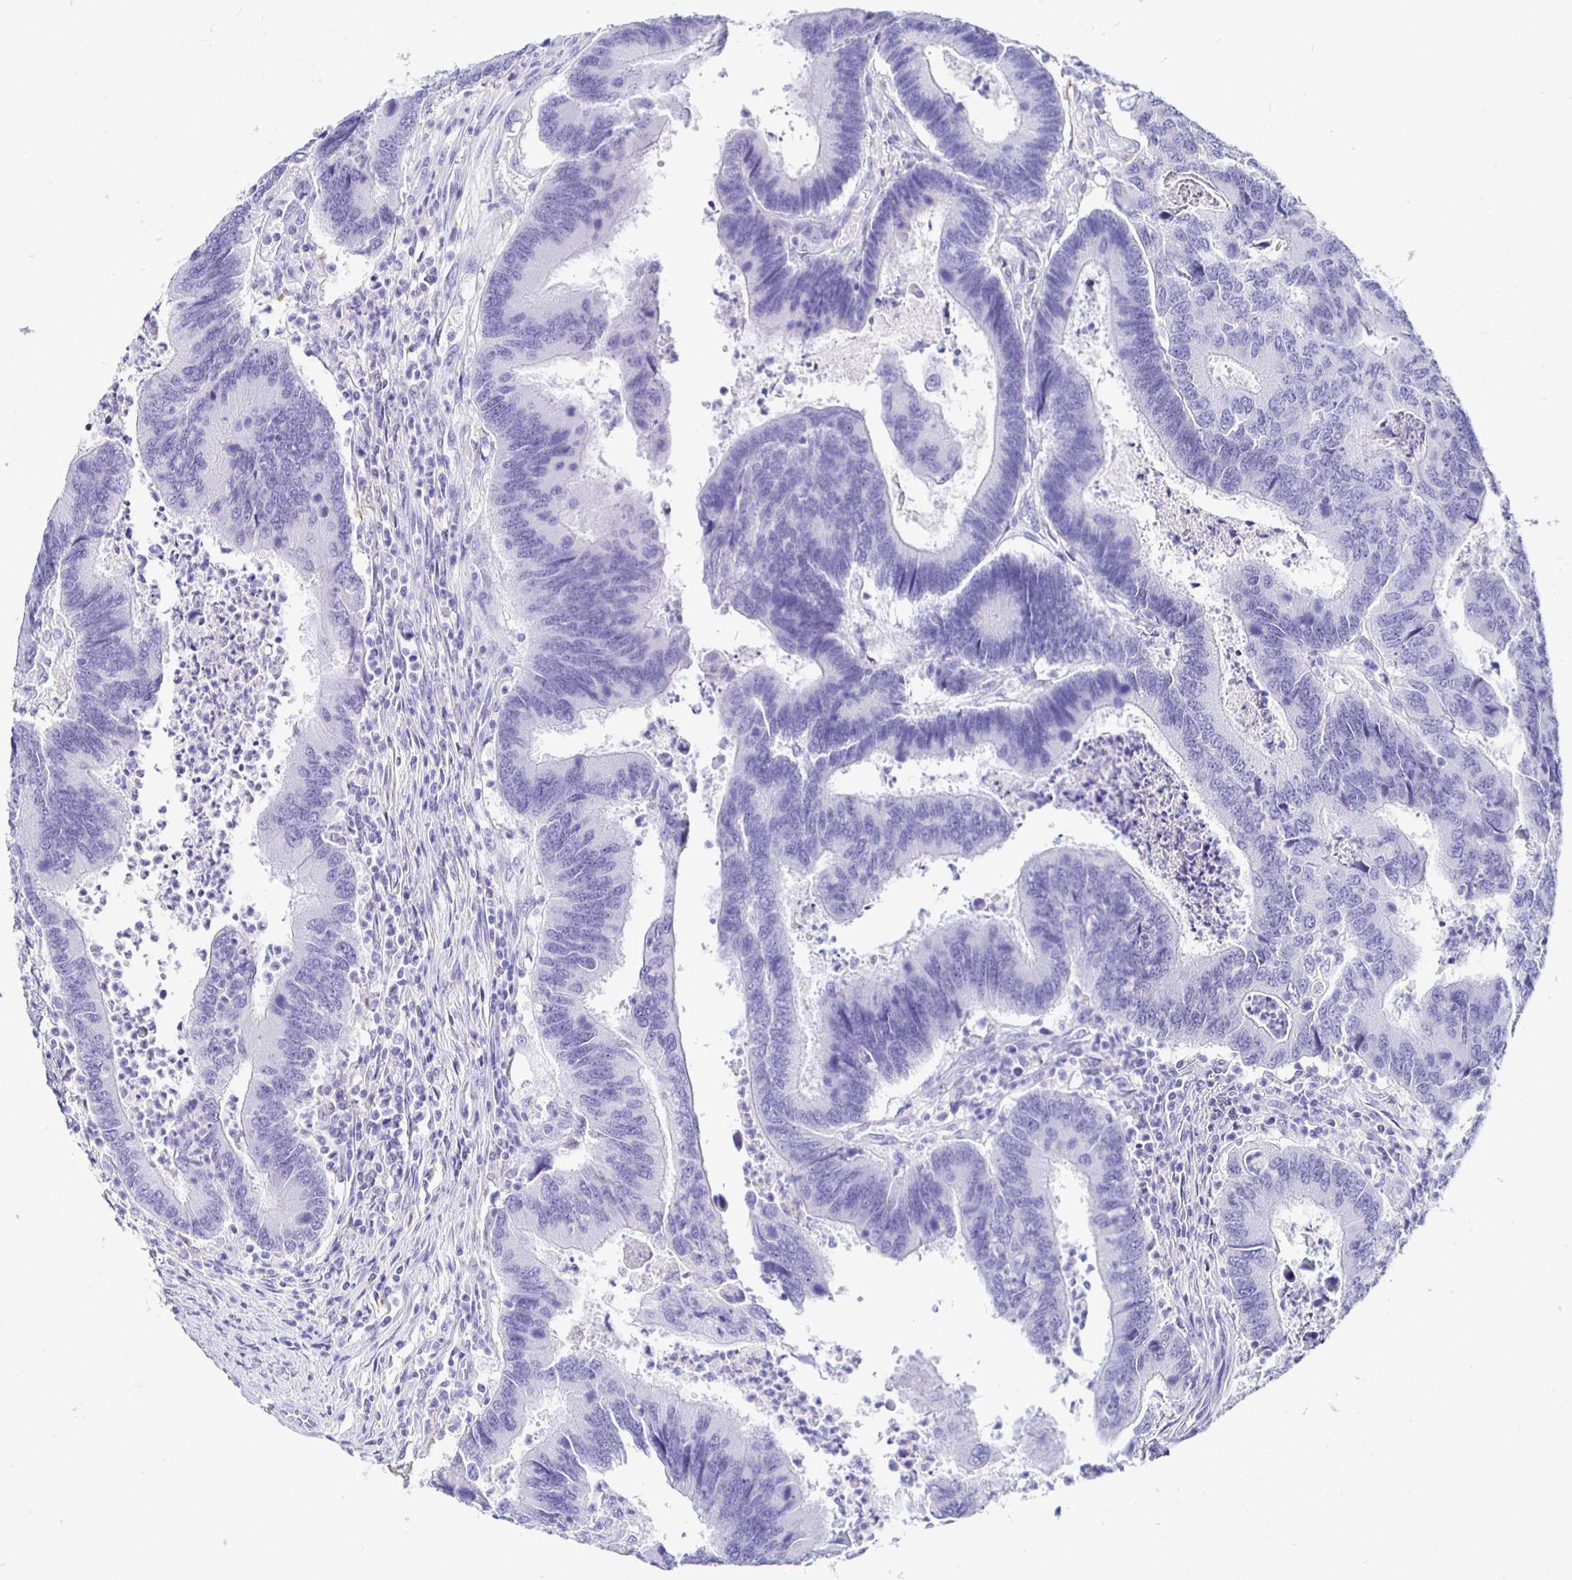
{"staining": {"intensity": "negative", "quantity": "none", "location": "none"}, "tissue": "colorectal cancer", "cell_type": "Tumor cells", "image_type": "cancer", "snomed": [{"axis": "morphology", "description": "Adenocarcinoma, NOS"}, {"axis": "topography", "description": "Colon"}], "caption": "DAB immunohistochemical staining of colorectal adenocarcinoma demonstrates no significant expression in tumor cells.", "gene": "UMOD", "patient": {"sex": "female", "age": 67}}